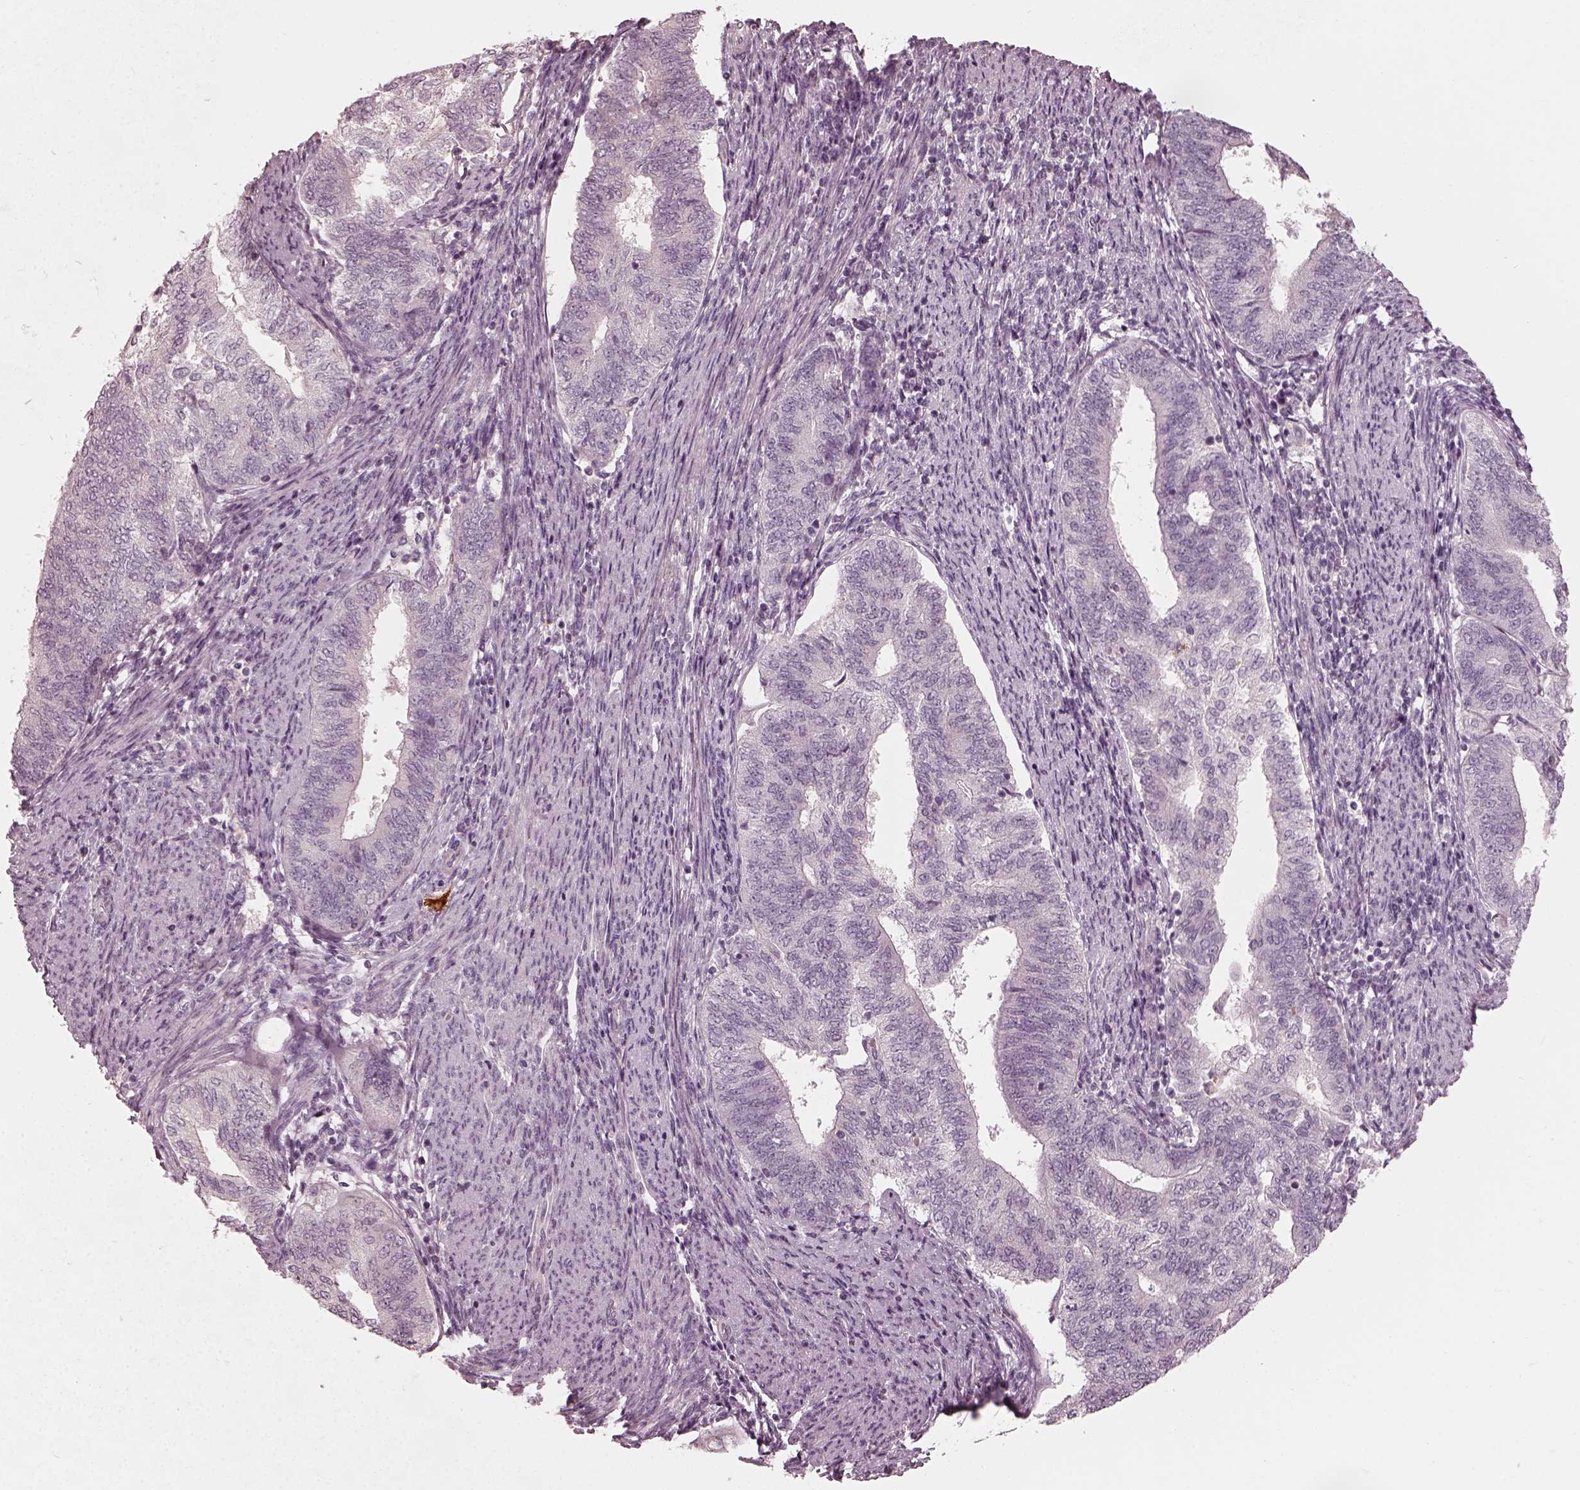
{"staining": {"intensity": "negative", "quantity": "none", "location": "none"}, "tissue": "endometrial cancer", "cell_type": "Tumor cells", "image_type": "cancer", "snomed": [{"axis": "morphology", "description": "Adenocarcinoma, NOS"}, {"axis": "topography", "description": "Endometrium"}], "caption": "Tumor cells are negative for brown protein staining in adenocarcinoma (endometrial).", "gene": "CHIT1", "patient": {"sex": "female", "age": 65}}